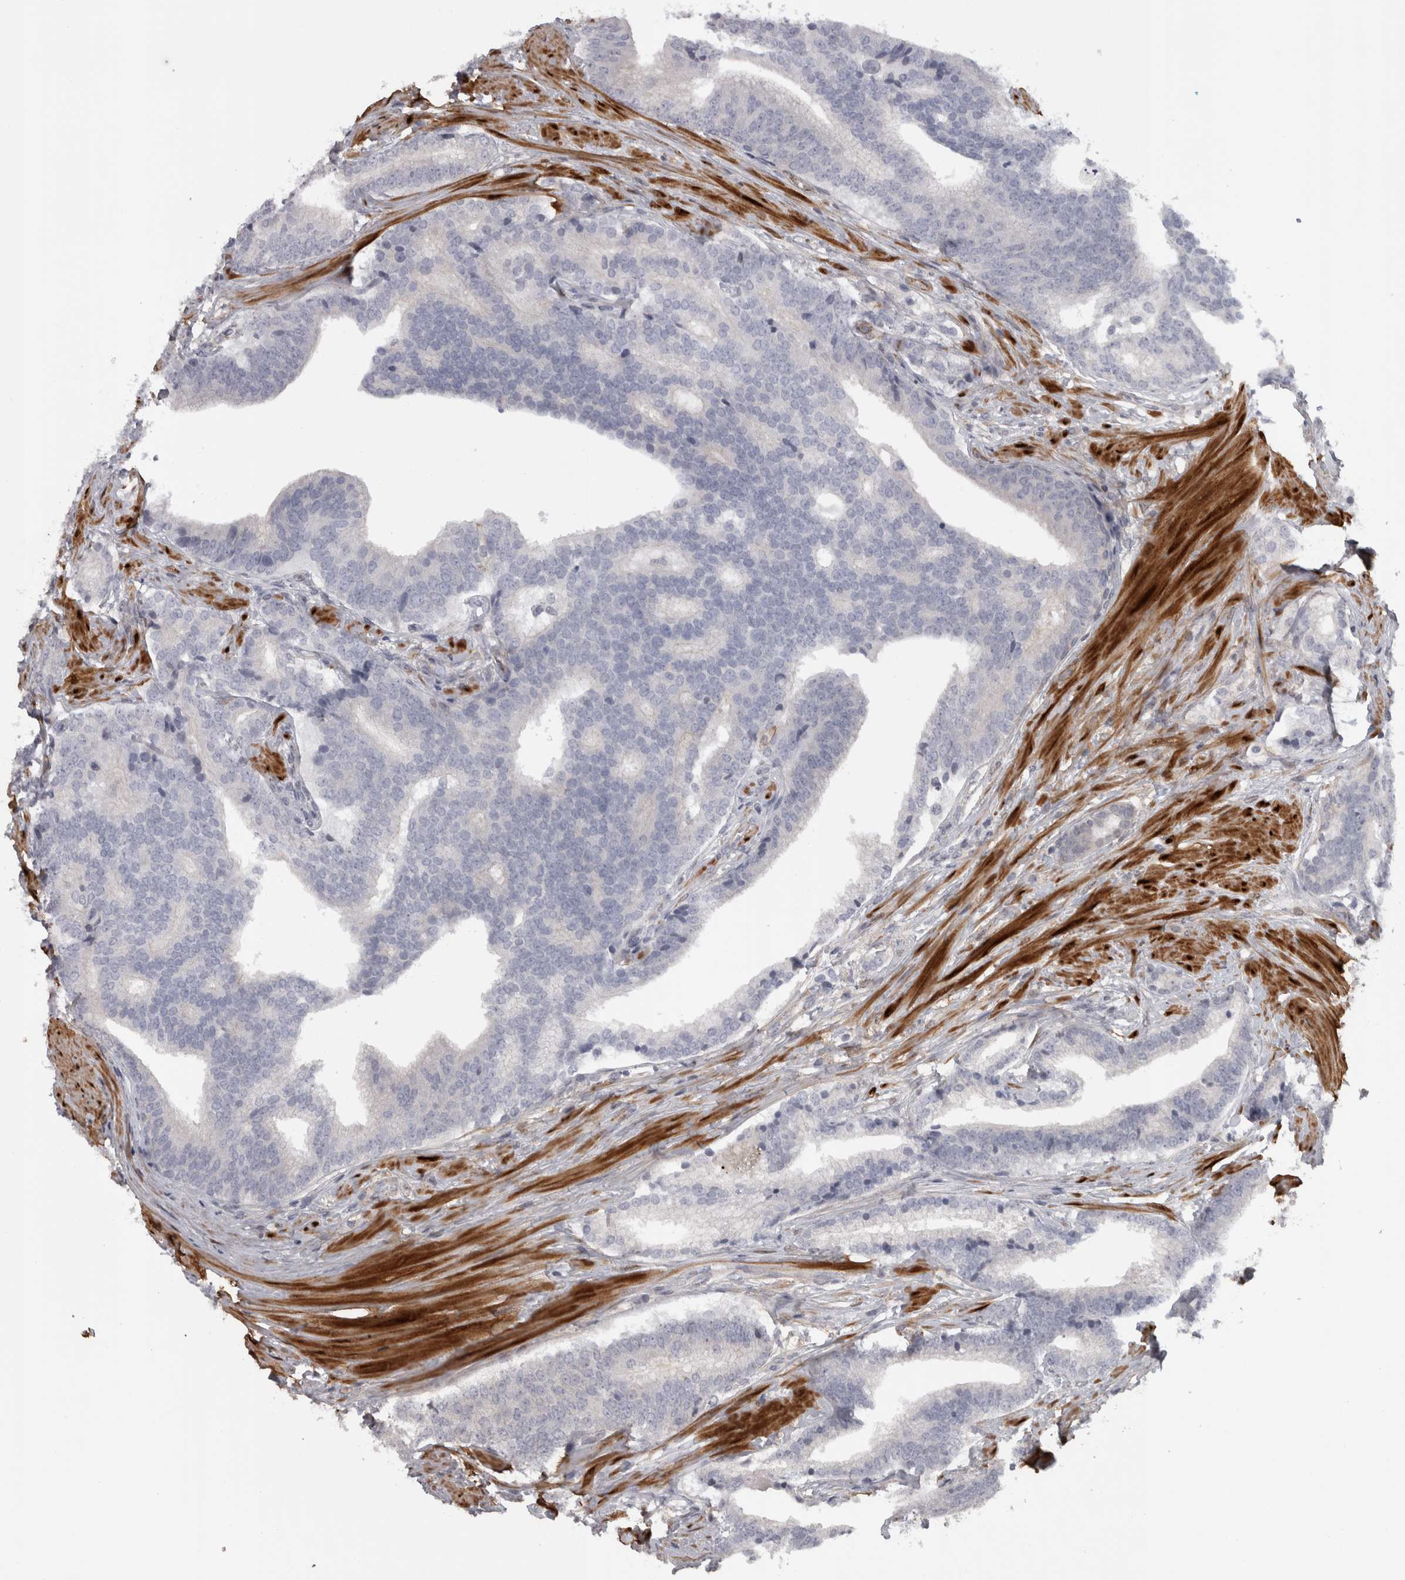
{"staining": {"intensity": "negative", "quantity": "none", "location": "none"}, "tissue": "prostate cancer", "cell_type": "Tumor cells", "image_type": "cancer", "snomed": [{"axis": "morphology", "description": "Adenocarcinoma, High grade"}, {"axis": "topography", "description": "Prostate"}], "caption": "There is no significant positivity in tumor cells of prostate cancer (adenocarcinoma (high-grade)).", "gene": "PPP1R12B", "patient": {"sex": "male", "age": 55}}